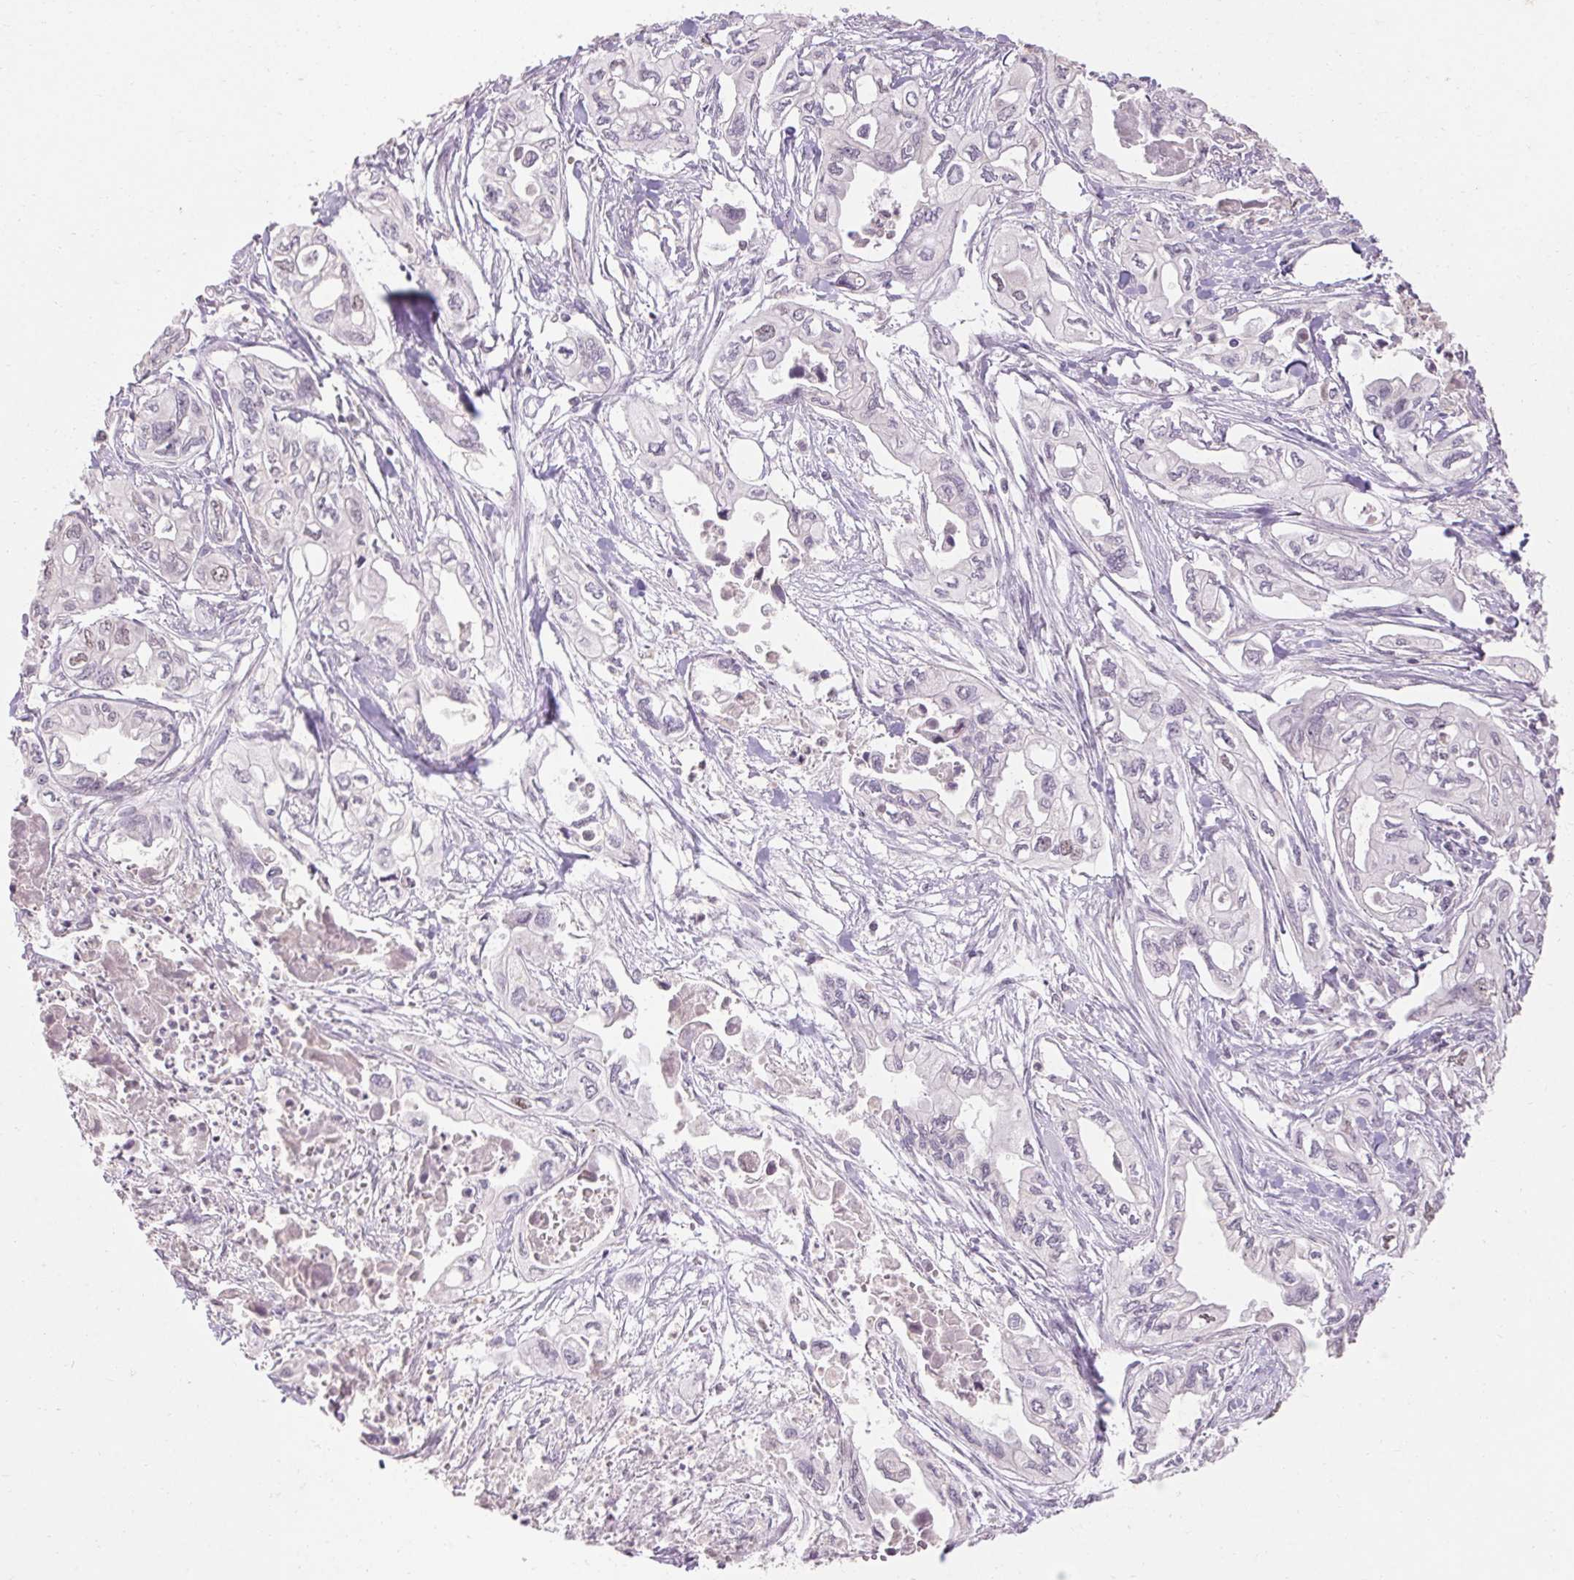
{"staining": {"intensity": "weak", "quantity": "<25%", "location": "nuclear"}, "tissue": "pancreatic cancer", "cell_type": "Tumor cells", "image_type": "cancer", "snomed": [{"axis": "morphology", "description": "Adenocarcinoma, NOS"}, {"axis": "topography", "description": "Pancreas"}], "caption": "An immunohistochemistry (IHC) micrograph of pancreatic cancer (adenocarcinoma) is shown. There is no staining in tumor cells of pancreatic cancer (adenocarcinoma).", "gene": "SKP2", "patient": {"sex": "male", "age": 68}}